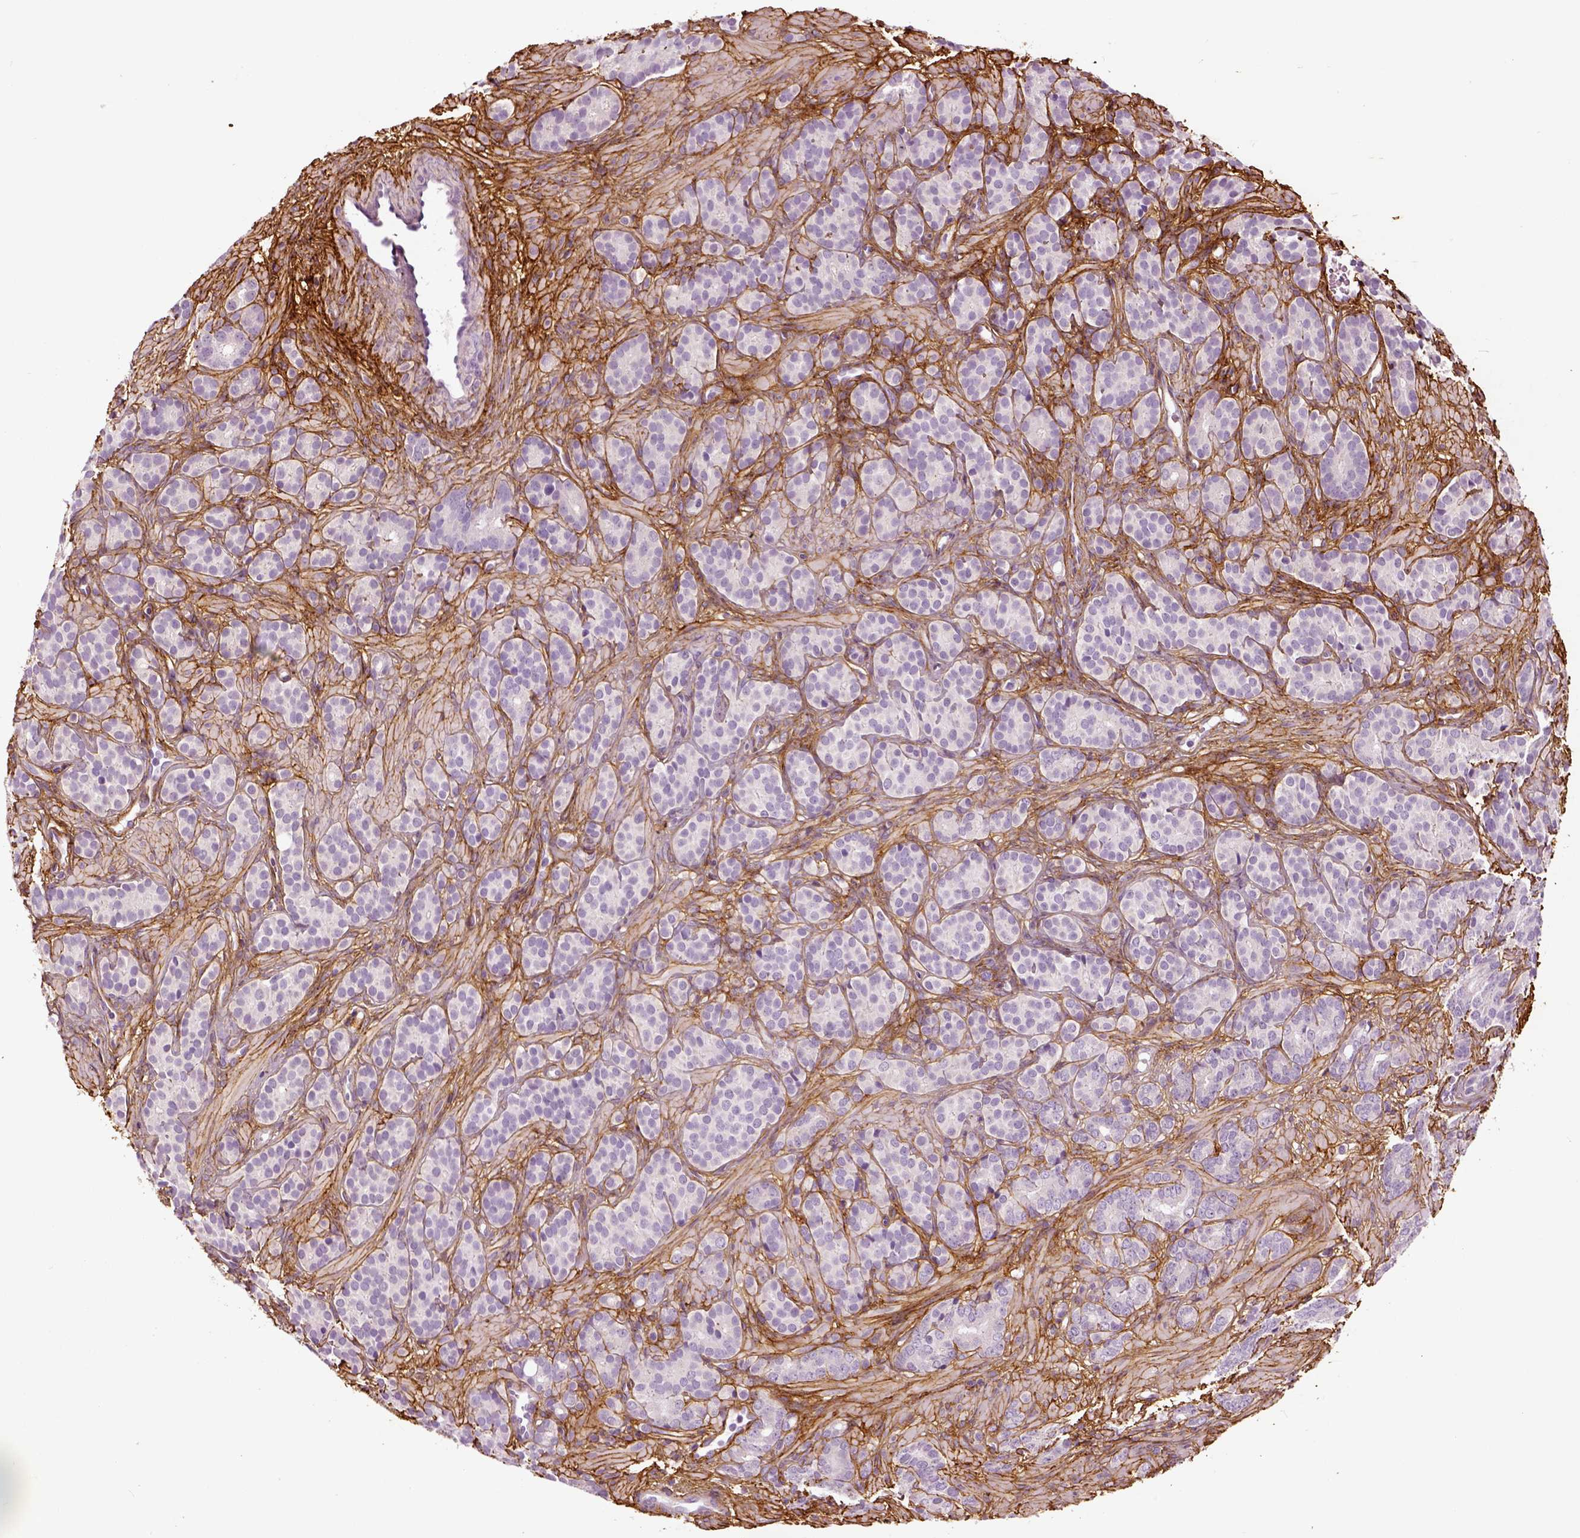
{"staining": {"intensity": "negative", "quantity": "none", "location": "none"}, "tissue": "prostate cancer", "cell_type": "Tumor cells", "image_type": "cancer", "snomed": [{"axis": "morphology", "description": "Adenocarcinoma, High grade"}, {"axis": "topography", "description": "Prostate"}], "caption": "A high-resolution photomicrograph shows immunohistochemistry (IHC) staining of prostate cancer (high-grade adenocarcinoma), which reveals no significant expression in tumor cells.", "gene": "COL6A2", "patient": {"sex": "male", "age": 84}}